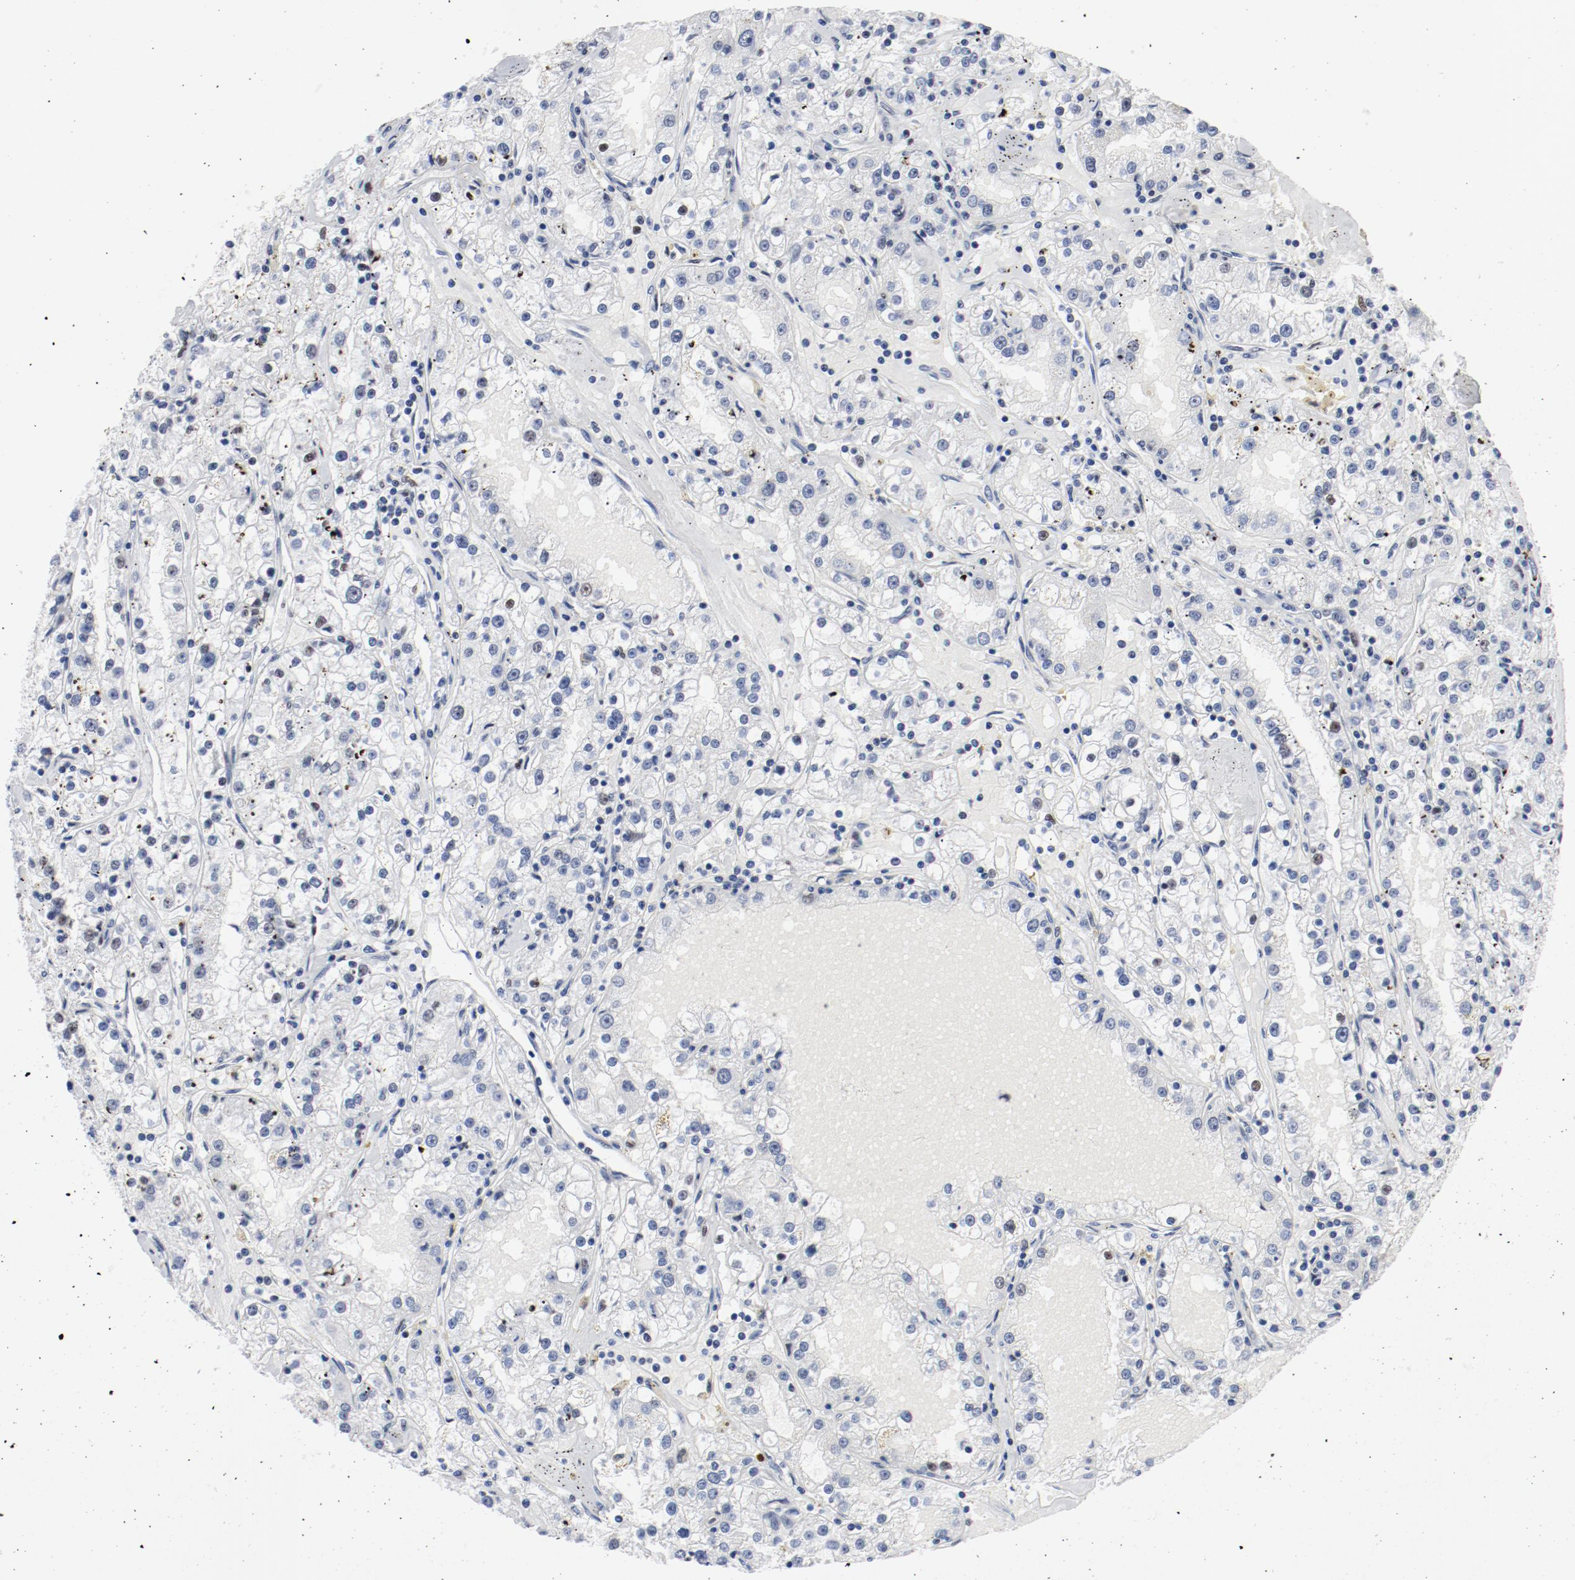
{"staining": {"intensity": "moderate", "quantity": "<25%", "location": "nuclear"}, "tissue": "renal cancer", "cell_type": "Tumor cells", "image_type": "cancer", "snomed": [{"axis": "morphology", "description": "Adenocarcinoma, NOS"}, {"axis": "topography", "description": "Kidney"}], "caption": "An immunohistochemistry histopathology image of tumor tissue is shown. Protein staining in brown highlights moderate nuclear positivity in adenocarcinoma (renal) within tumor cells.", "gene": "POLD1", "patient": {"sex": "male", "age": 56}}